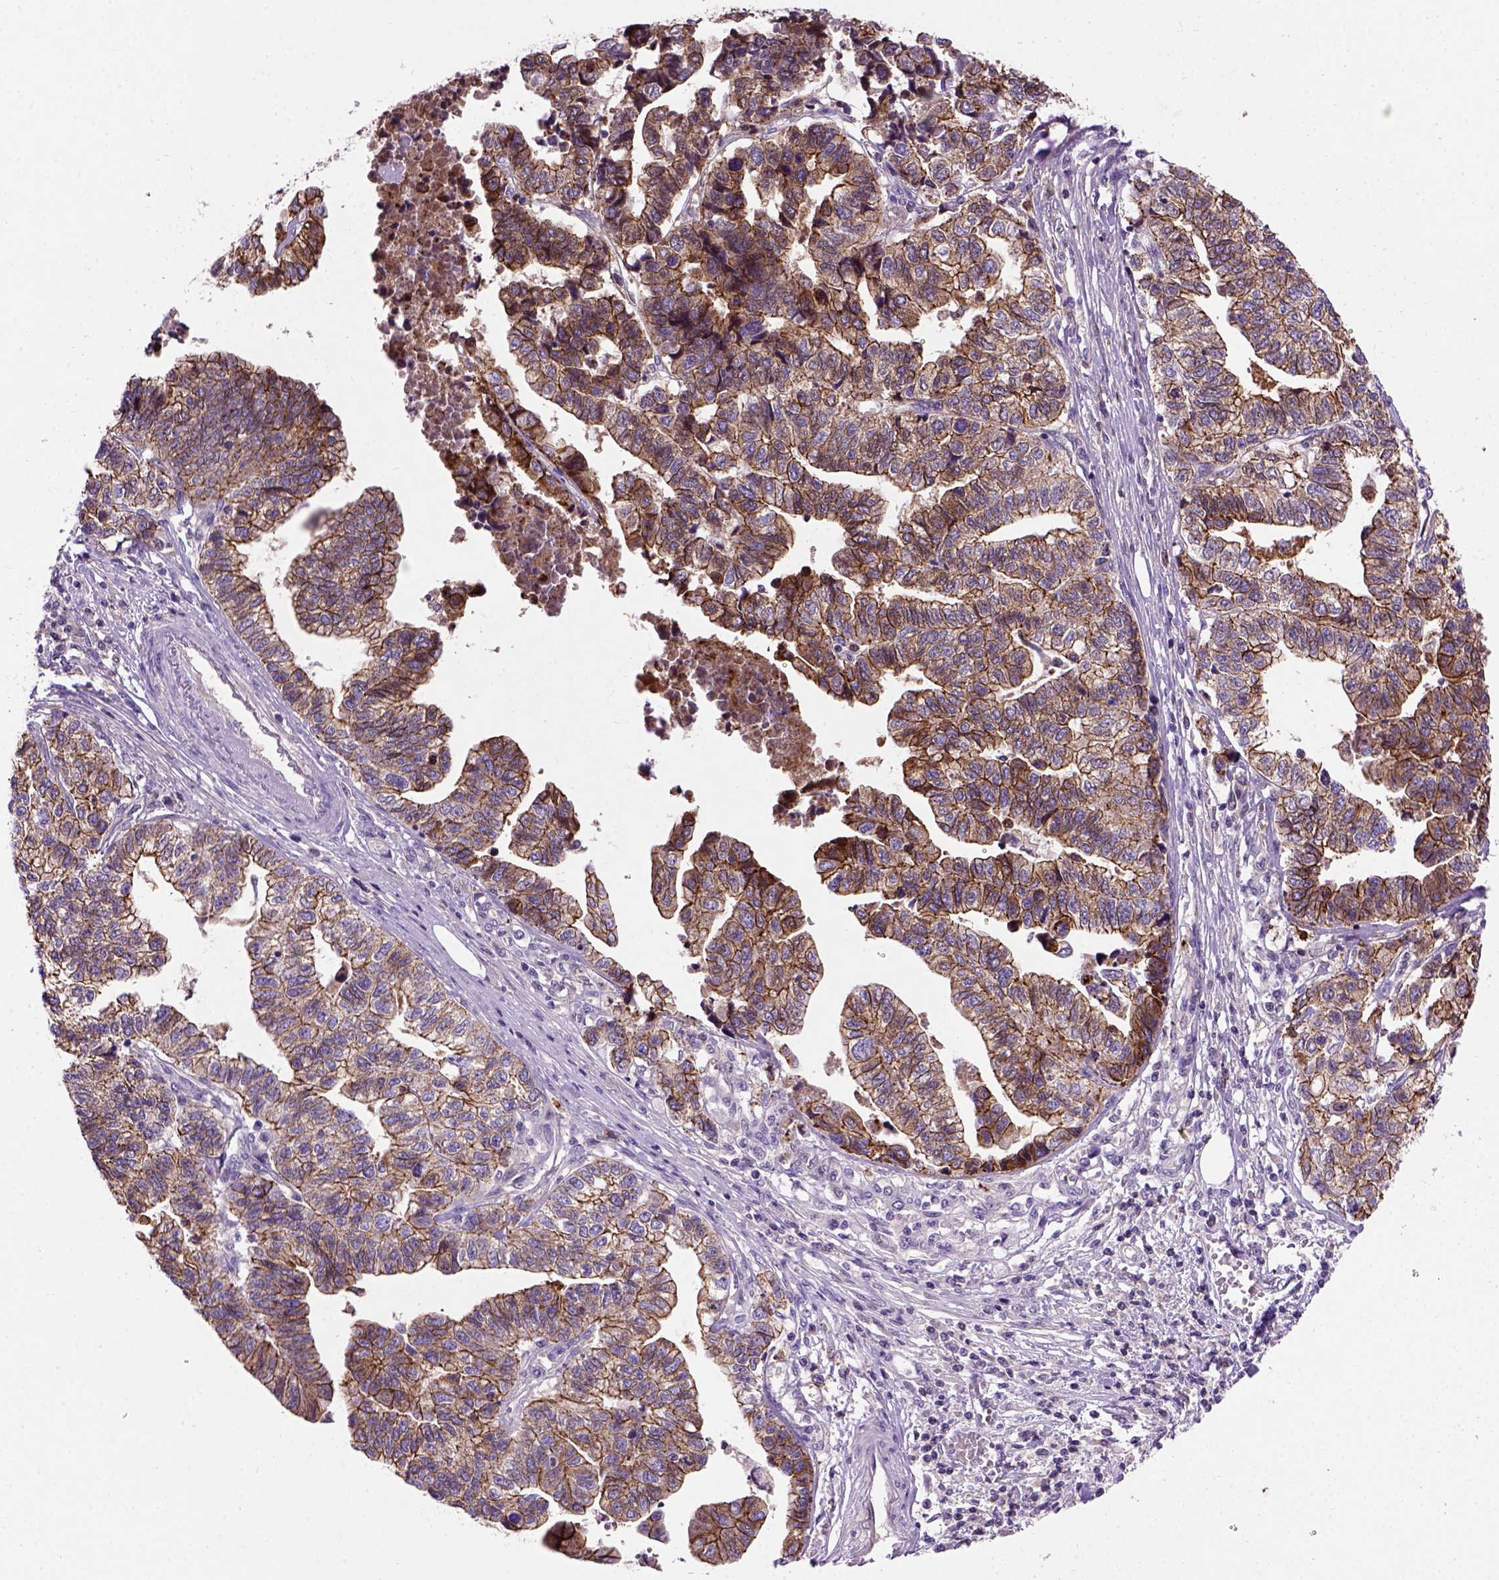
{"staining": {"intensity": "moderate", "quantity": ">75%", "location": "cytoplasmic/membranous"}, "tissue": "stomach cancer", "cell_type": "Tumor cells", "image_type": "cancer", "snomed": [{"axis": "morphology", "description": "Adenocarcinoma, NOS"}, {"axis": "topography", "description": "Stomach, upper"}], "caption": "Human adenocarcinoma (stomach) stained with a brown dye exhibits moderate cytoplasmic/membranous positive expression in approximately >75% of tumor cells.", "gene": "CDH1", "patient": {"sex": "female", "age": 67}}